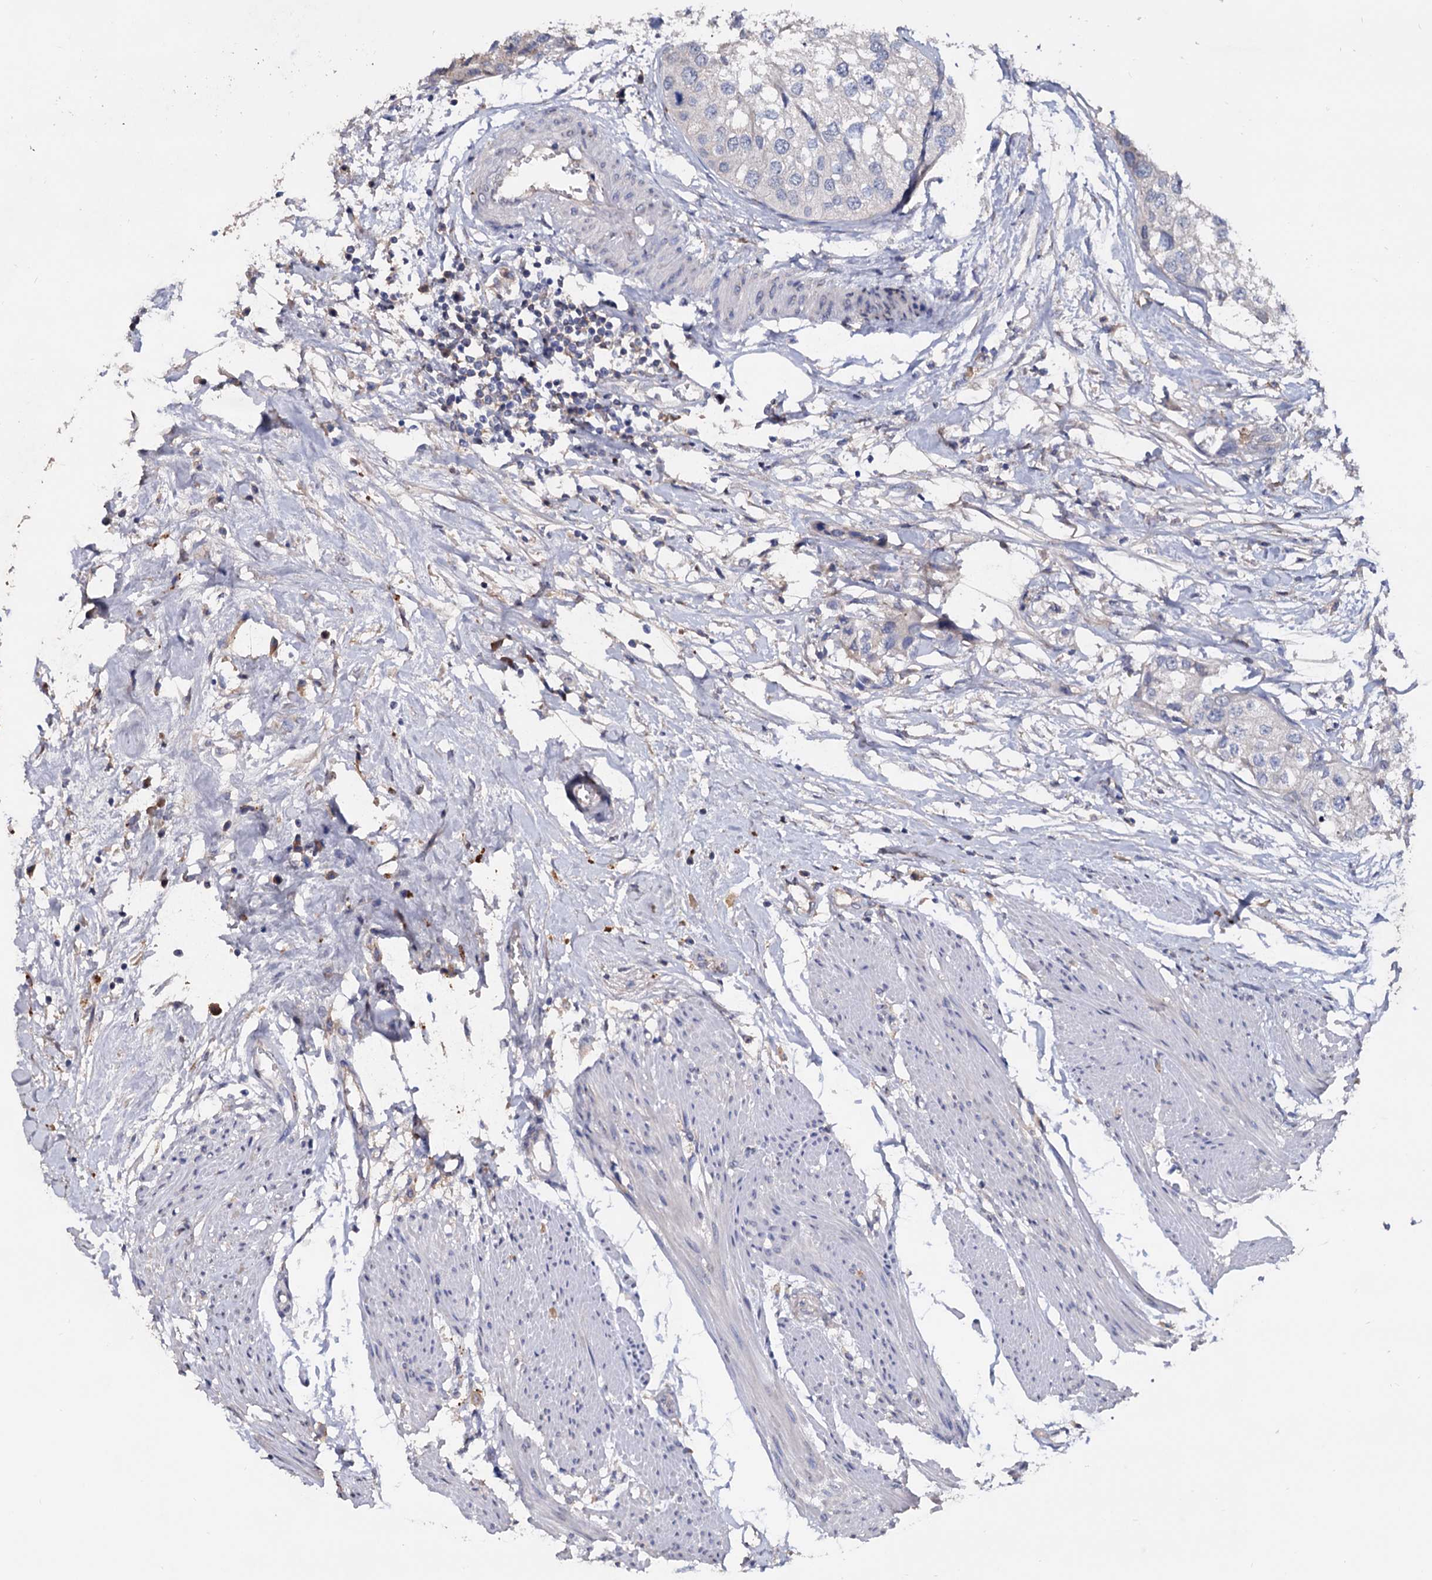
{"staining": {"intensity": "negative", "quantity": "none", "location": "none"}, "tissue": "urothelial cancer", "cell_type": "Tumor cells", "image_type": "cancer", "snomed": [{"axis": "morphology", "description": "Urothelial carcinoma, High grade"}, {"axis": "topography", "description": "Urinary bladder"}], "caption": "Tumor cells are negative for brown protein staining in high-grade urothelial carcinoma. (Stains: DAB (3,3'-diaminobenzidine) immunohistochemistry with hematoxylin counter stain, Microscopy: brightfield microscopy at high magnification).", "gene": "NPAS4", "patient": {"sex": "male", "age": 64}}